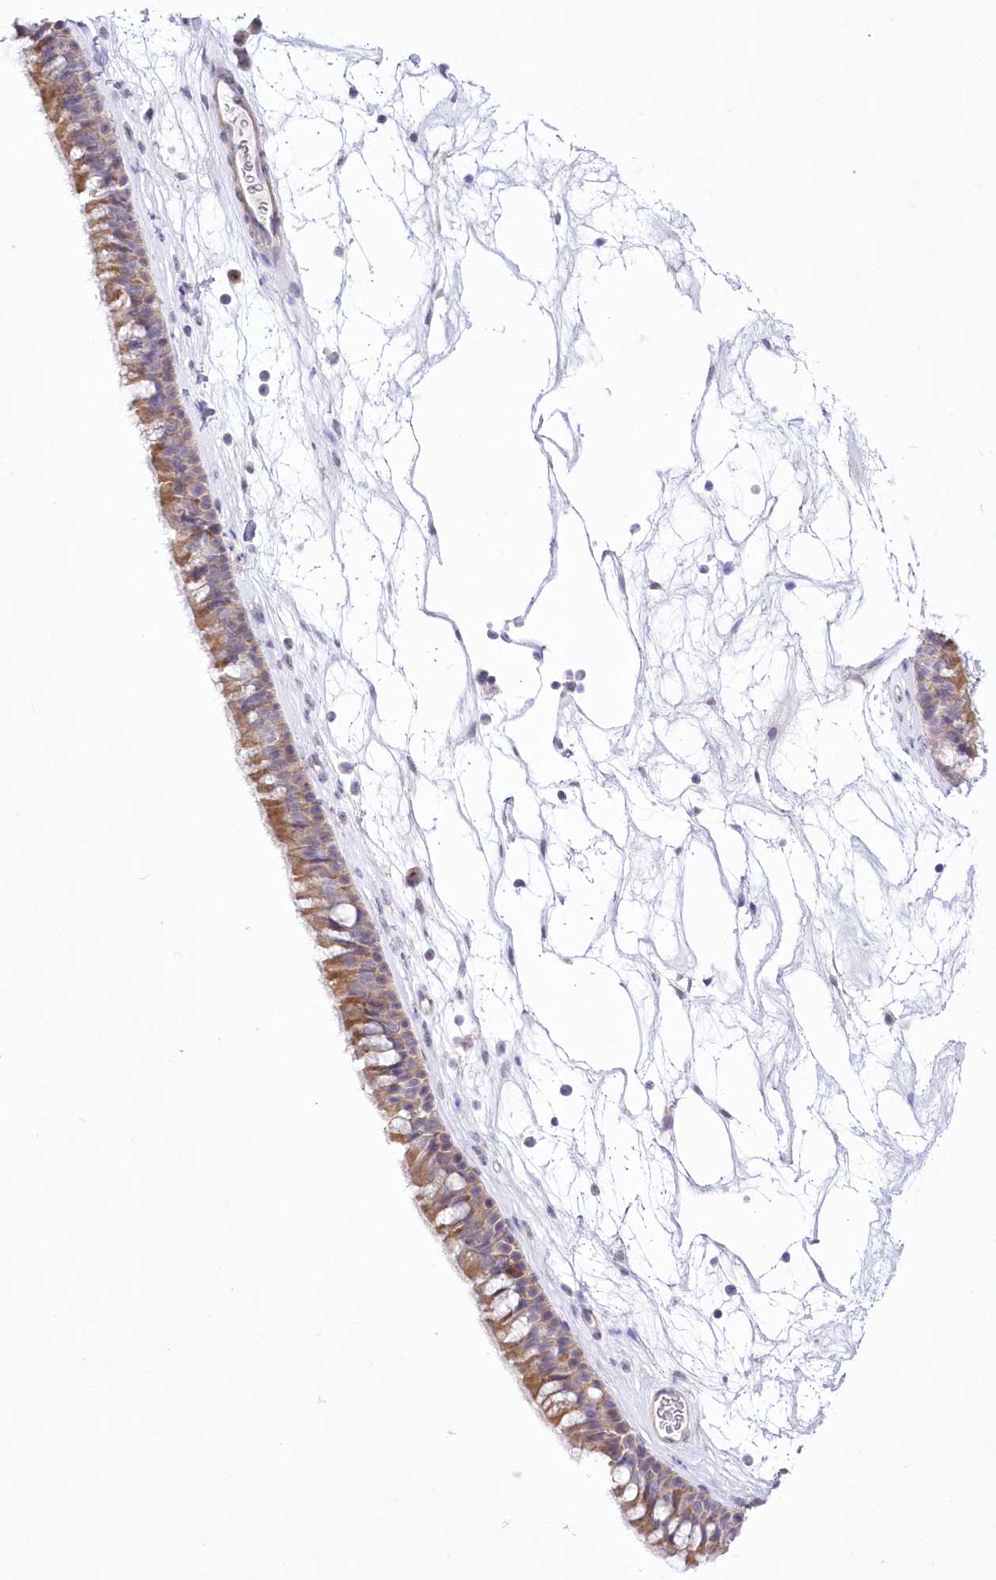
{"staining": {"intensity": "moderate", "quantity": ">75%", "location": "cytoplasmic/membranous"}, "tissue": "nasopharynx", "cell_type": "Respiratory epithelial cells", "image_type": "normal", "snomed": [{"axis": "morphology", "description": "Normal tissue, NOS"}, {"axis": "topography", "description": "Nasopharynx"}], "caption": "A high-resolution photomicrograph shows IHC staining of normal nasopharynx, which exhibits moderate cytoplasmic/membranous positivity in about >75% of respiratory epithelial cells.", "gene": "FAM241B", "patient": {"sex": "male", "age": 64}}